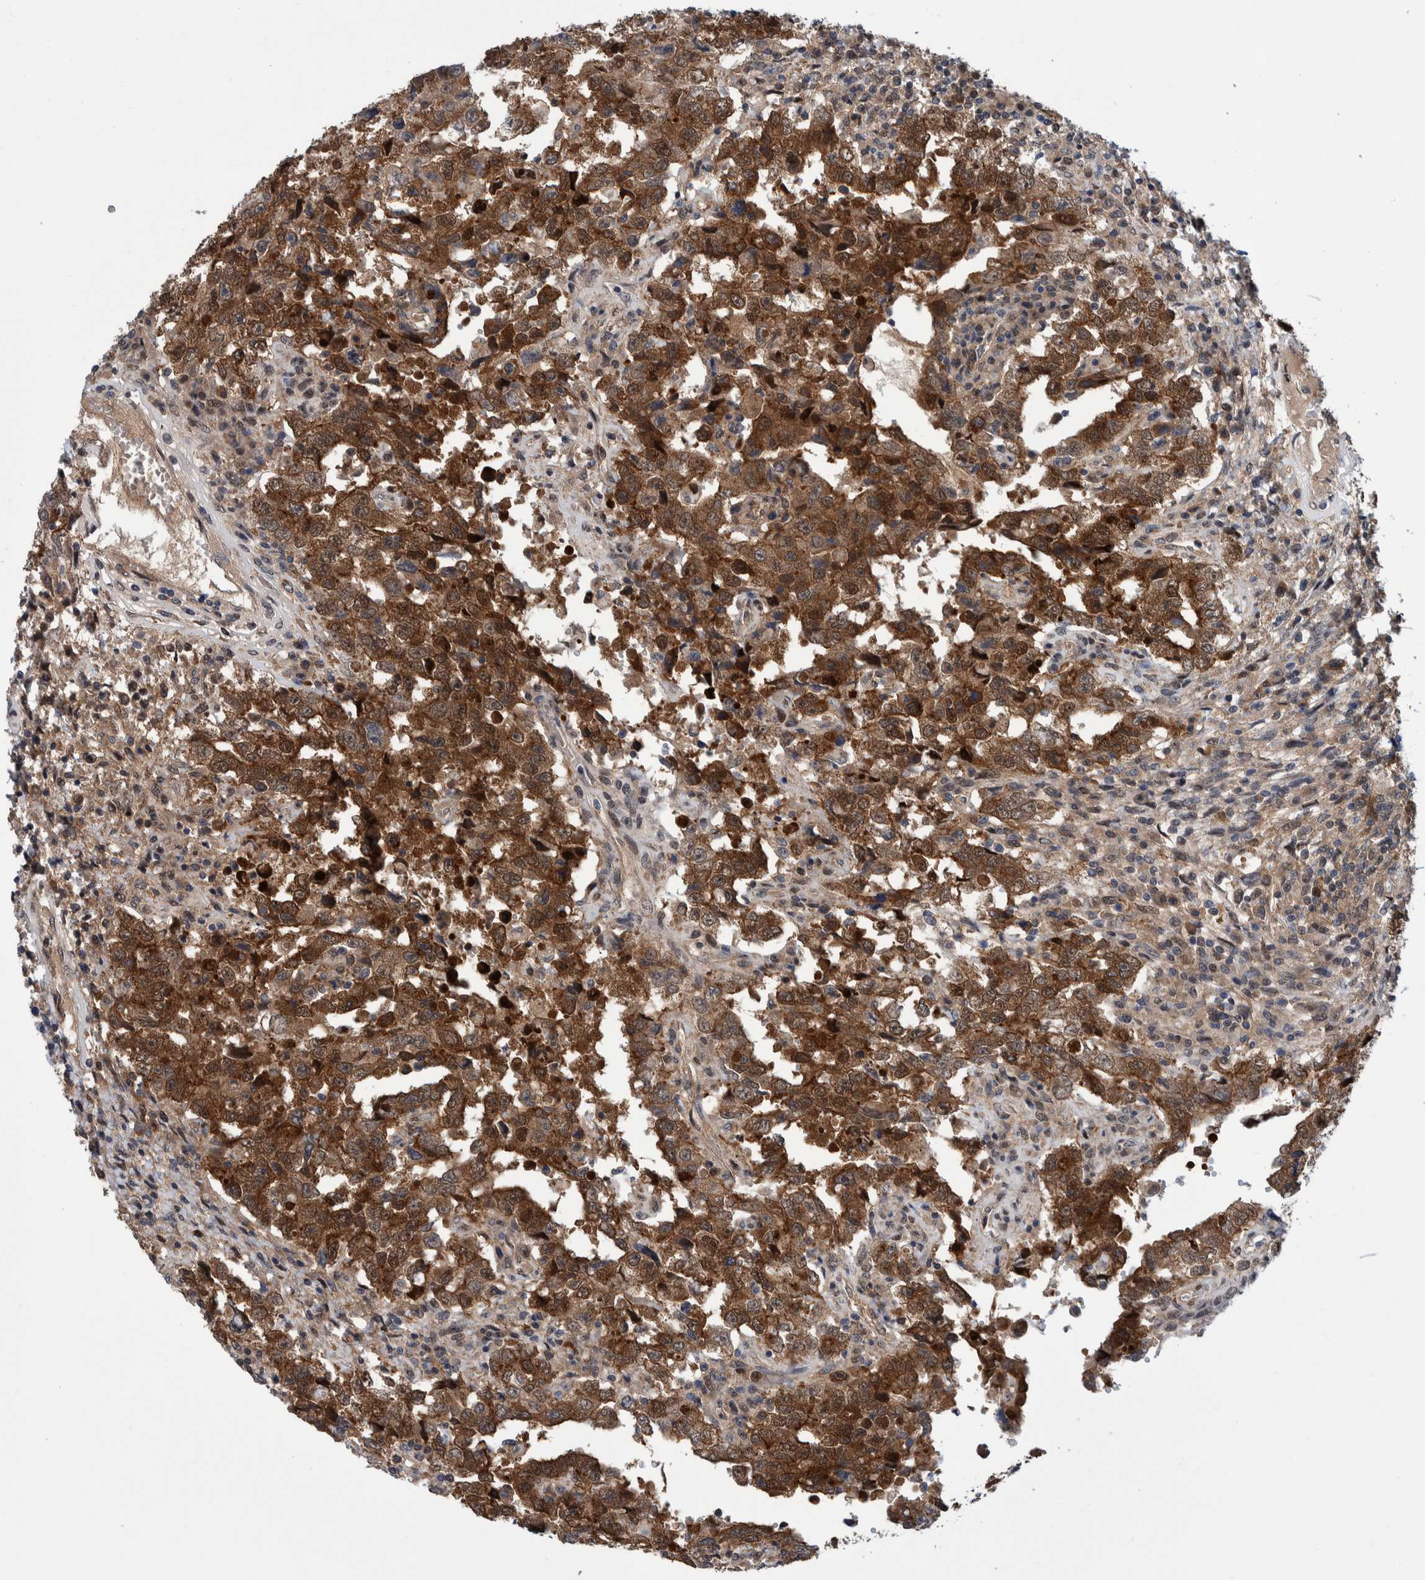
{"staining": {"intensity": "strong", "quantity": ">75%", "location": "cytoplasmic/membranous"}, "tissue": "testis cancer", "cell_type": "Tumor cells", "image_type": "cancer", "snomed": [{"axis": "morphology", "description": "Carcinoma, Embryonal, NOS"}, {"axis": "topography", "description": "Testis"}], "caption": "The micrograph displays immunohistochemical staining of testis cancer (embryonal carcinoma). There is strong cytoplasmic/membranous staining is appreciated in approximately >75% of tumor cells. Ihc stains the protein of interest in brown and the nuclei are stained blue.", "gene": "PFAS", "patient": {"sex": "male", "age": 26}}